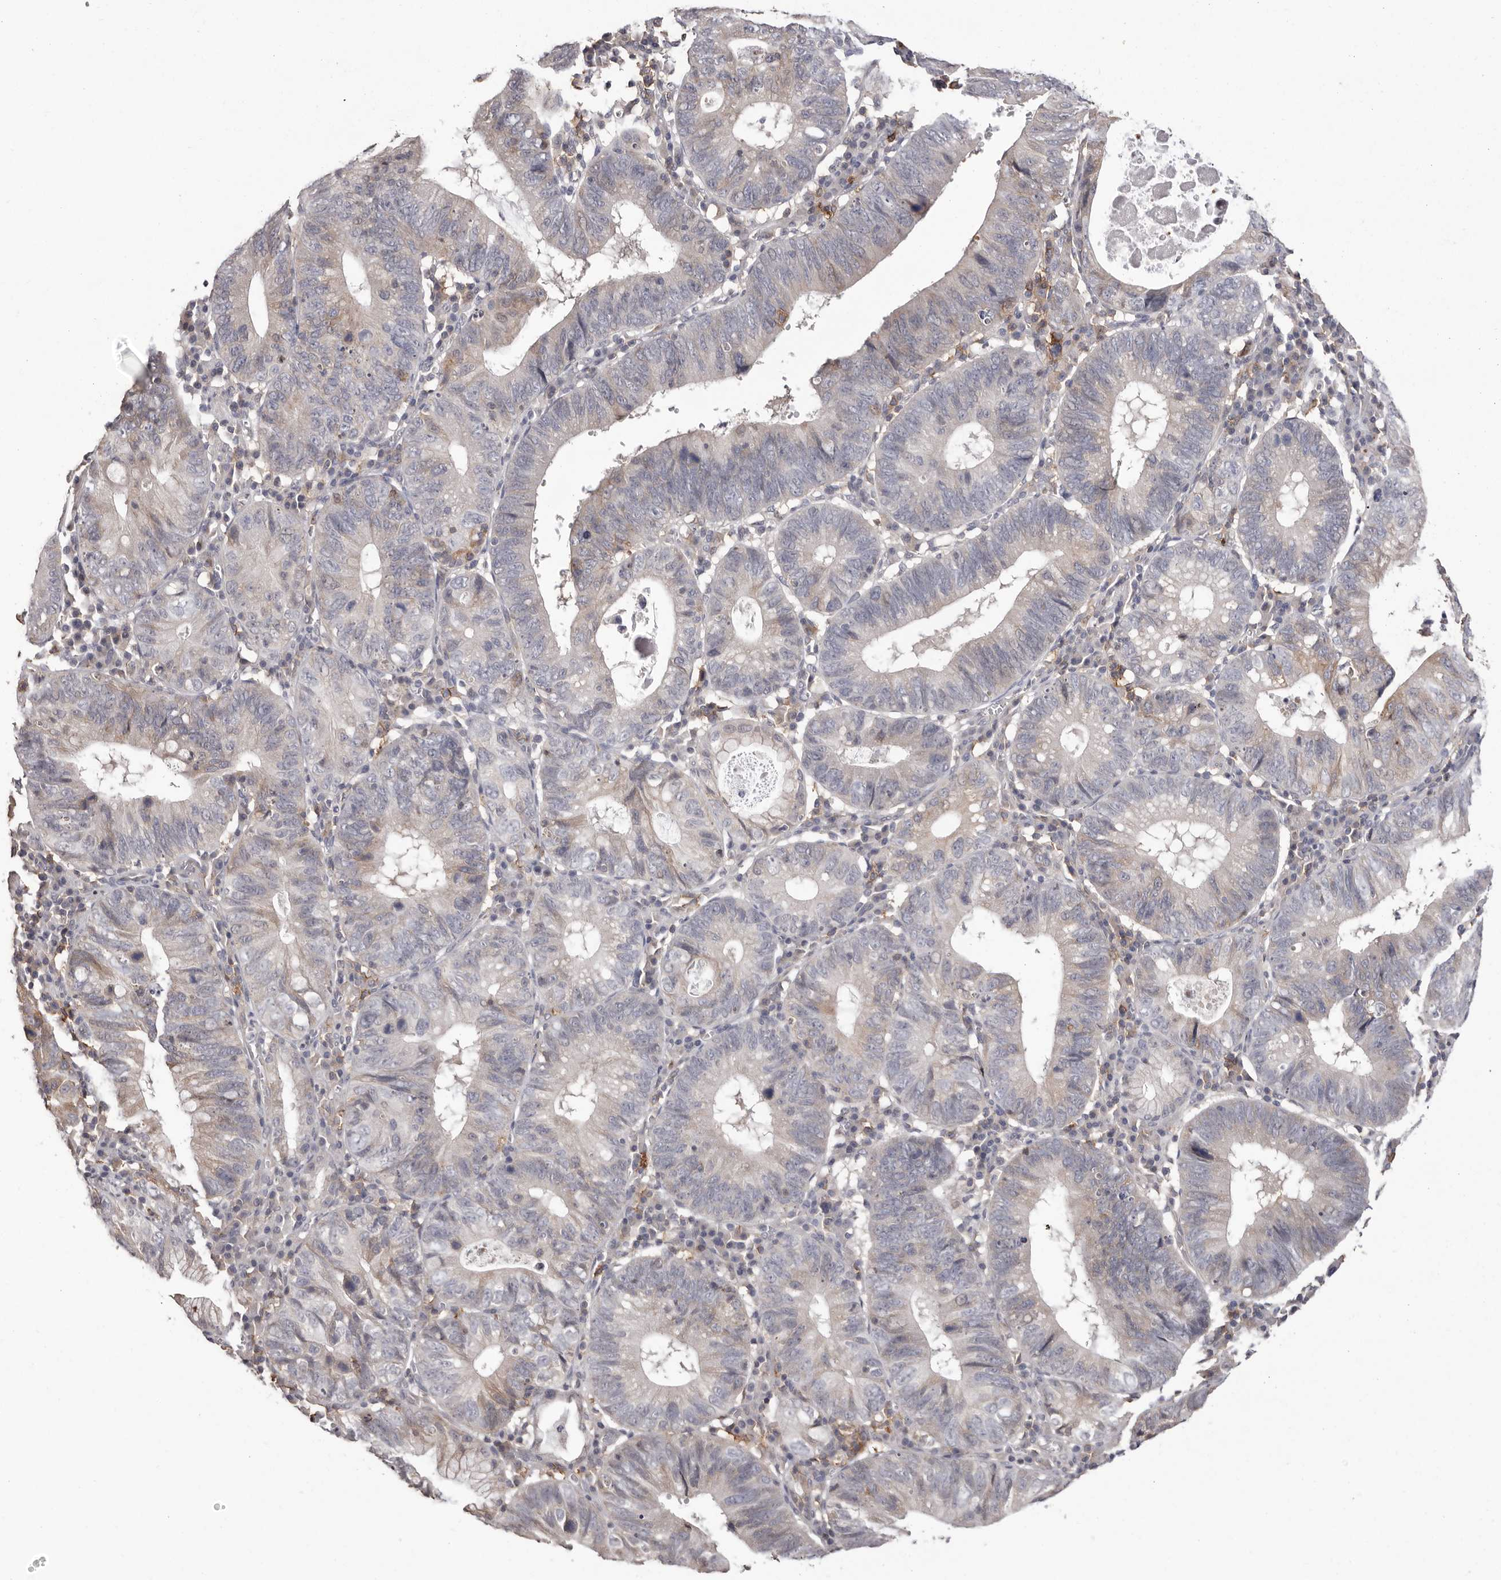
{"staining": {"intensity": "negative", "quantity": "none", "location": "none"}, "tissue": "stomach cancer", "cell_type": "Tumor cells", "image_type": "cancer", "snomed": [{"axis": "morphology", "description": "Adenocarcinoma, NOS"}, {"axis": "topography", "description": "Stomach"}], "caption": "There is no significant expression in tumor cells of stomach adenocarcinoma.", "gene": "MMACHC", "patient": {"sex": "male", "age": 59}}